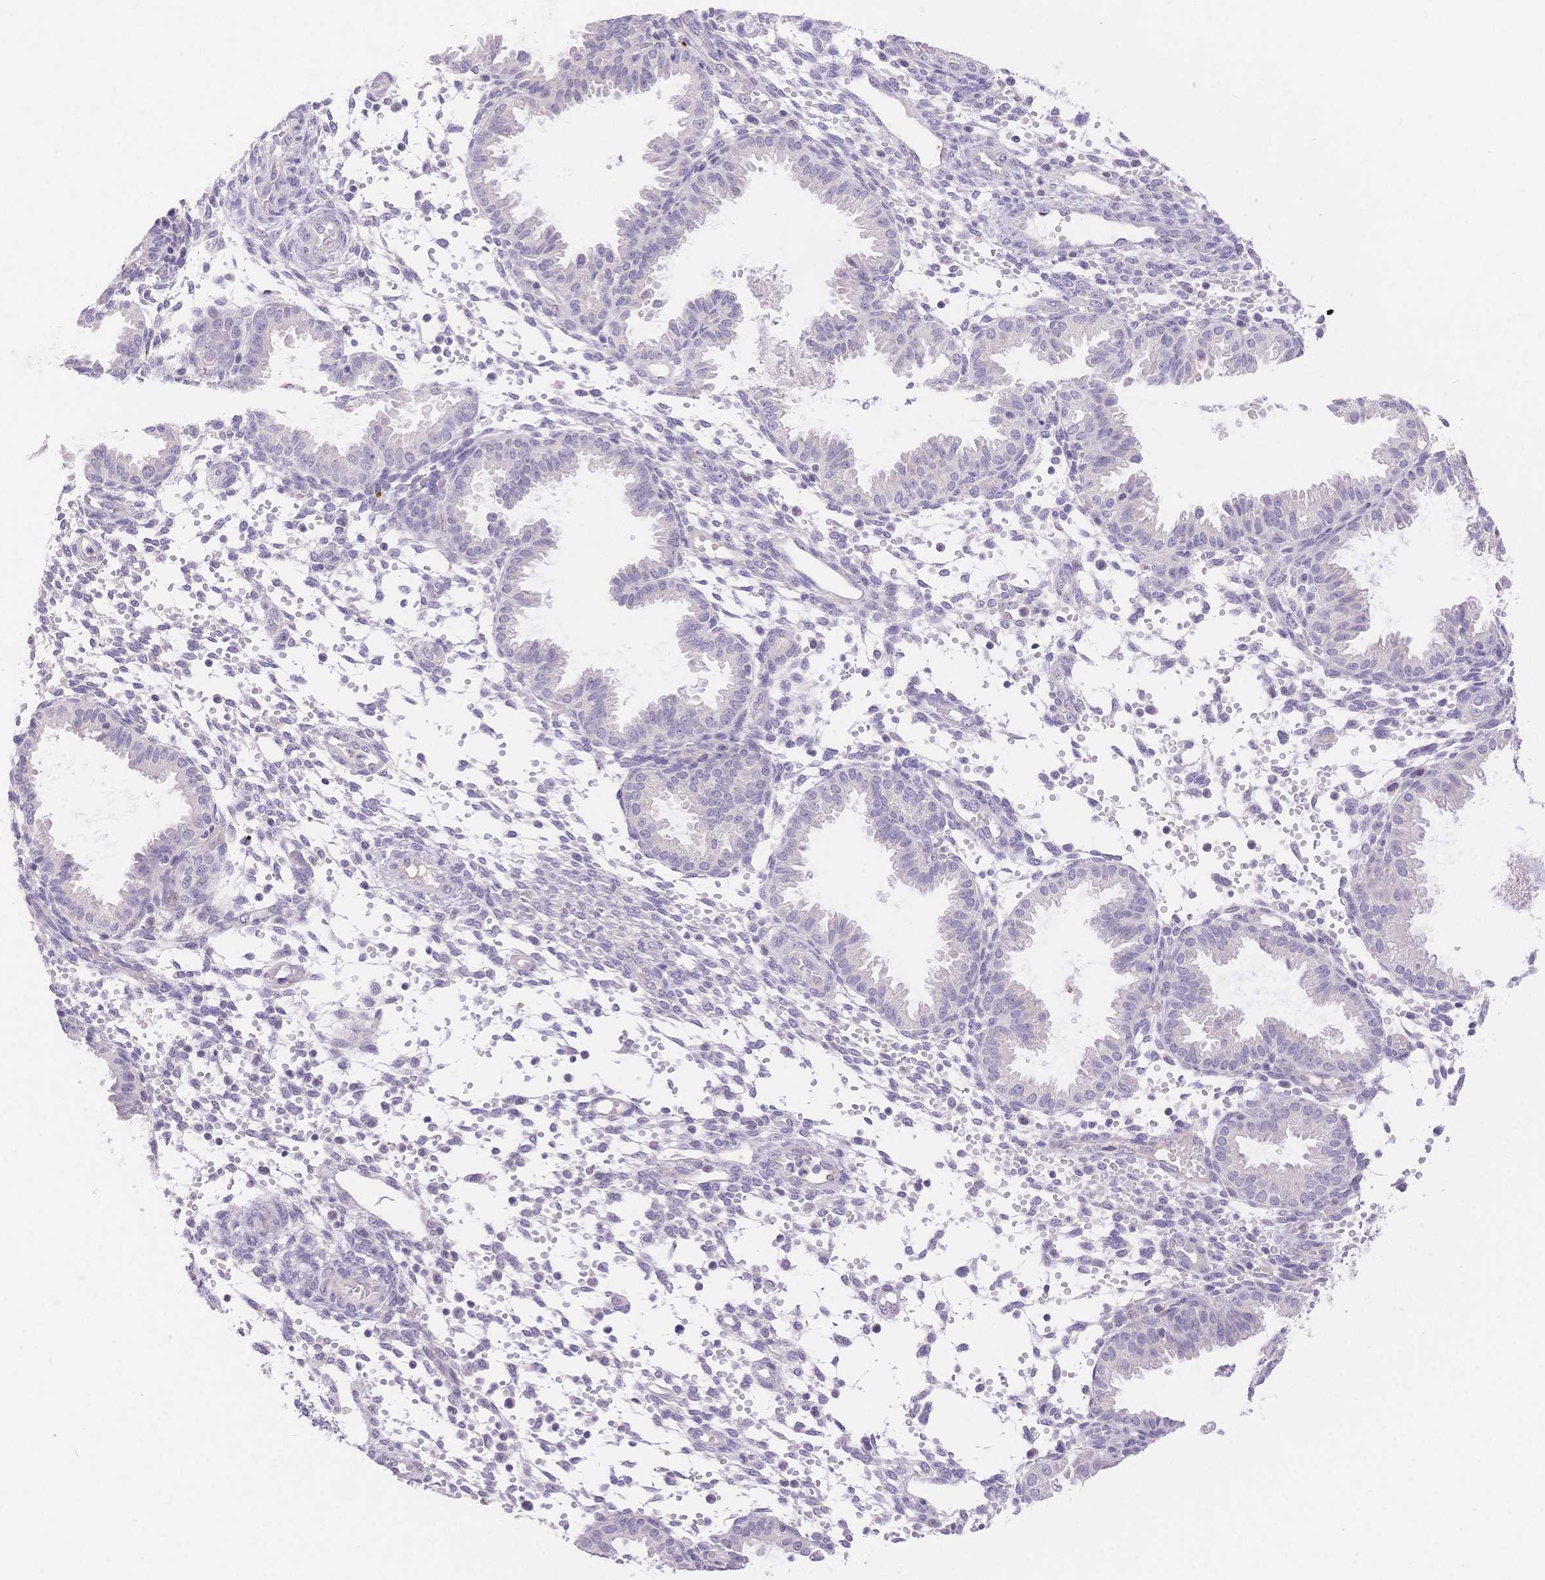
{"staining": {"intensity": "negative", "quantity": "none", "location": "none"}, "tissue": "endometrium", "cell_type": "Cells in endometrial stroma", "image_type": "normal", "snomed": [{"axis": "morphology", "description": "Normal tissue, NOS"}, {"axis": "topography", "description": "Endometrium"}], "caption": "The IHC photomicrograph has no significant expression in cells in endometrial stroma of endometrium.", "gene": "MYOM1", "patient": {"sex": "female", "age": 33}}